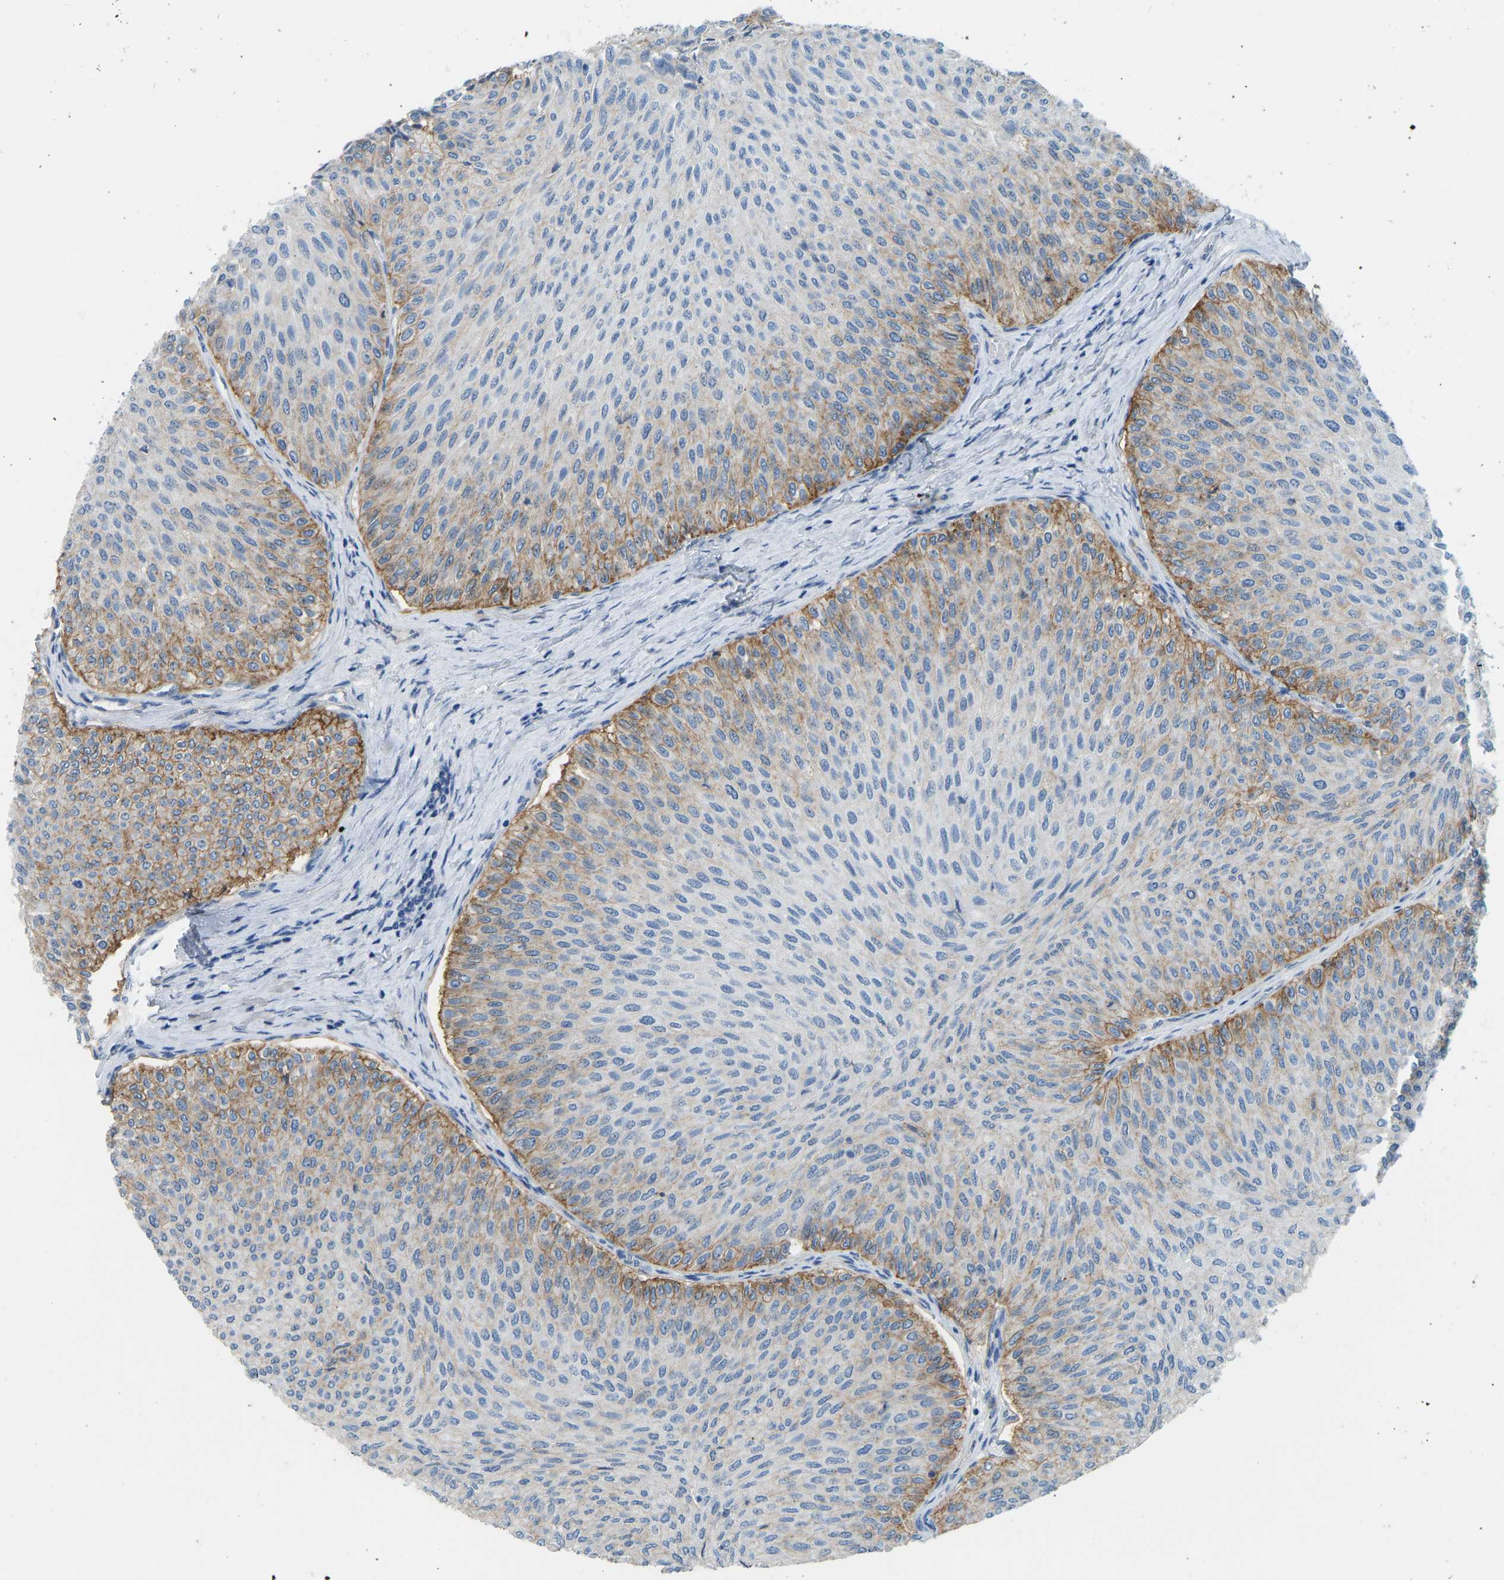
{"staining": {"intensity": "moderate", "quantity": "25%-75%", "location": "cytoplasmic/membranous"}, "tissue": "urothelial cancer", "cell_type": "Tumor cells", "image_type": "cancer", "snomed": [{"axis": "morphology", "description": "Urothelial carcinoma, Low grade"}, {"axis": "topography", "description": "Urinary bladder"}], "caption": "Immunohistochemistry of urothelial cancer exhibits medium levels of moderate cytoplasmic/membranous staining in about 25%-75% of tumor cells. The staining was performed using DAB, with brown indicating positive protein expression. Nuclei are stained blue with hematoxylin.", "gene": "ATP1A1", "patient": {"sex": "male", "age": 78}}